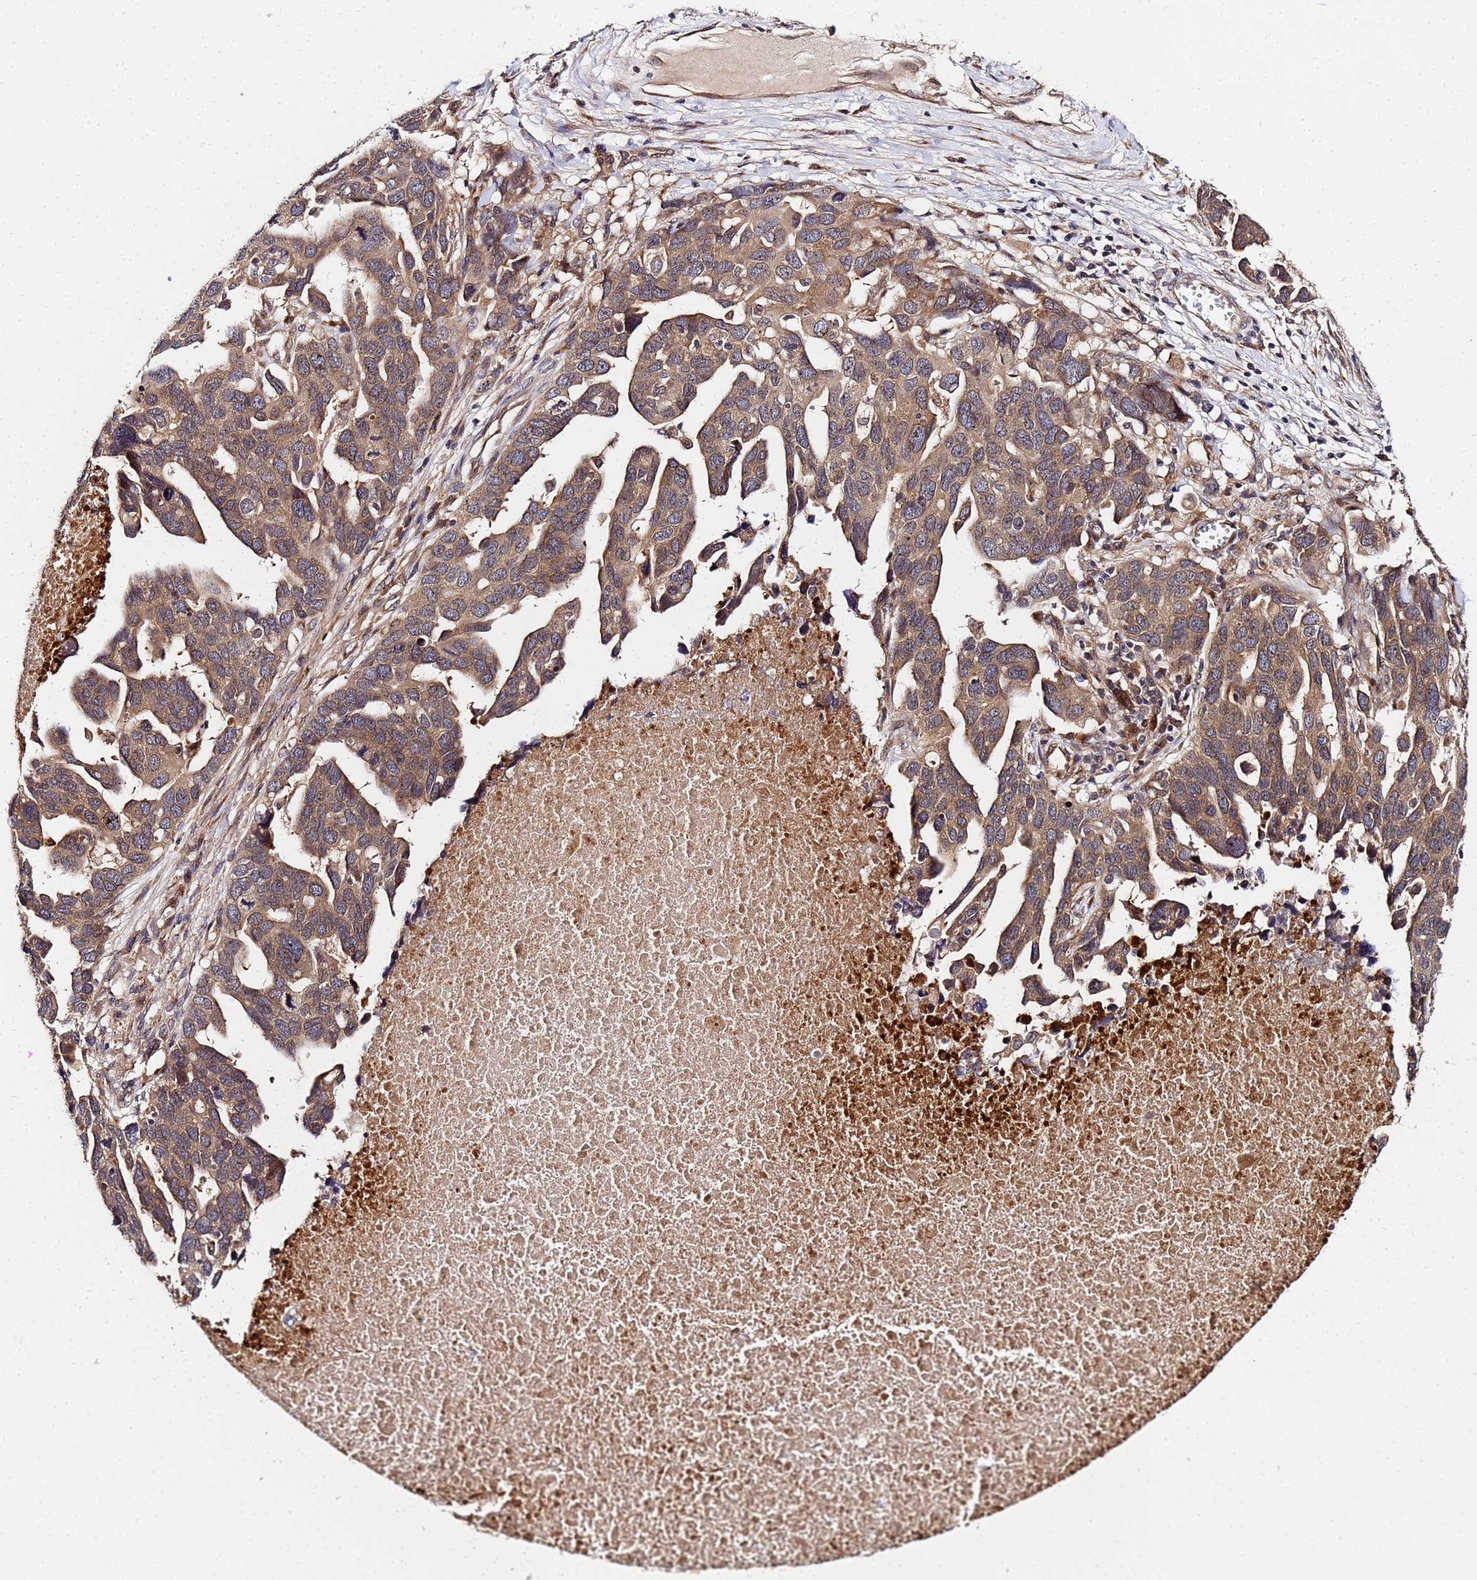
{"staining": {"intensity": "moderate", "quantity": ">75%", "location": "cytoplasmic/membranous"}, "tissue": "ovarian cancer", "cell_type": "Tumor cells", "image_type": "cancer", "snomed": [{"axis": "morphology", "description": "Cystadenocarcinoma, serous, NOS"}, {"axis": "topography", "description": "Ovary"}], "caption": "Approximately >75% of tumor cells in ovarian cancer (serous cystadenocarcinoma) show moderate cytoplasmic/membranous protein expression as visualized by brown immunohistochemical staining.", "gene": "UNC93B1", "patient": {"sex": "female", "age": 54}}